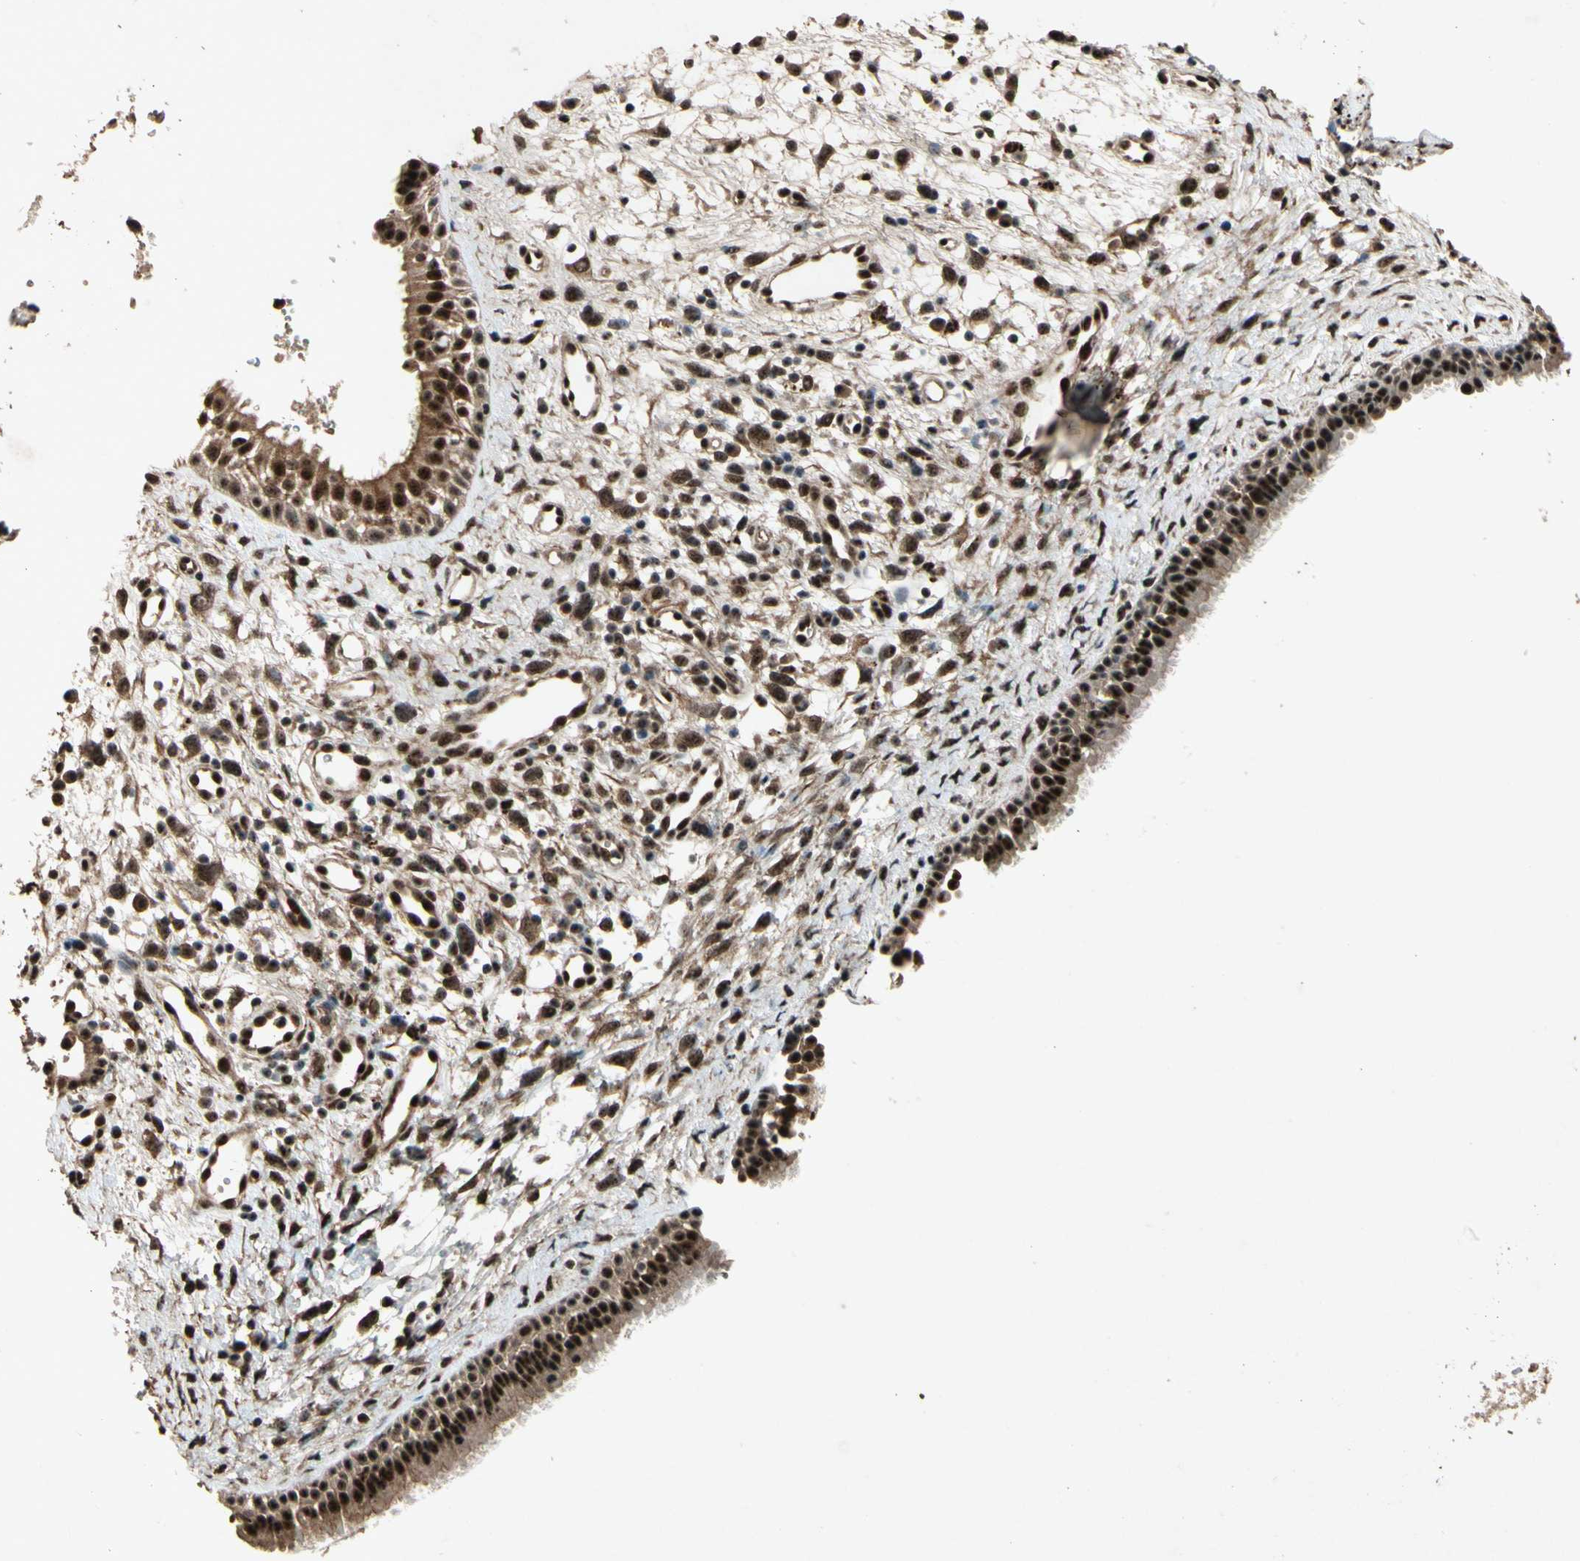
{"staining": {"intensity": "strong", "quantity": ">75%", "location": "cytoplasmic/membranous,nuclear"}, "tissue": "nasopharynx", "cell_type": "Respiratory epithelial cells", "image_type": "normal", "snomed": [{"axis": "morphology", "description": "Normal tissue, NOS"}, {"axis": "topography", "description": "Nasopharynx"}], "caption": "Immunohistochemistry (DAB) staining of unremarkable nasopharynx reveals strong cytoplasmic/membranous,nuclear protein expression in approximately >75% of respiratory epithelial cells. The staining is performed using DAB brown chromogen to label protein expression. The nuclei are counter-stained blue using hematoxylin.", "gene": "PML", "patient": {"sex": "male", "age": 22}}